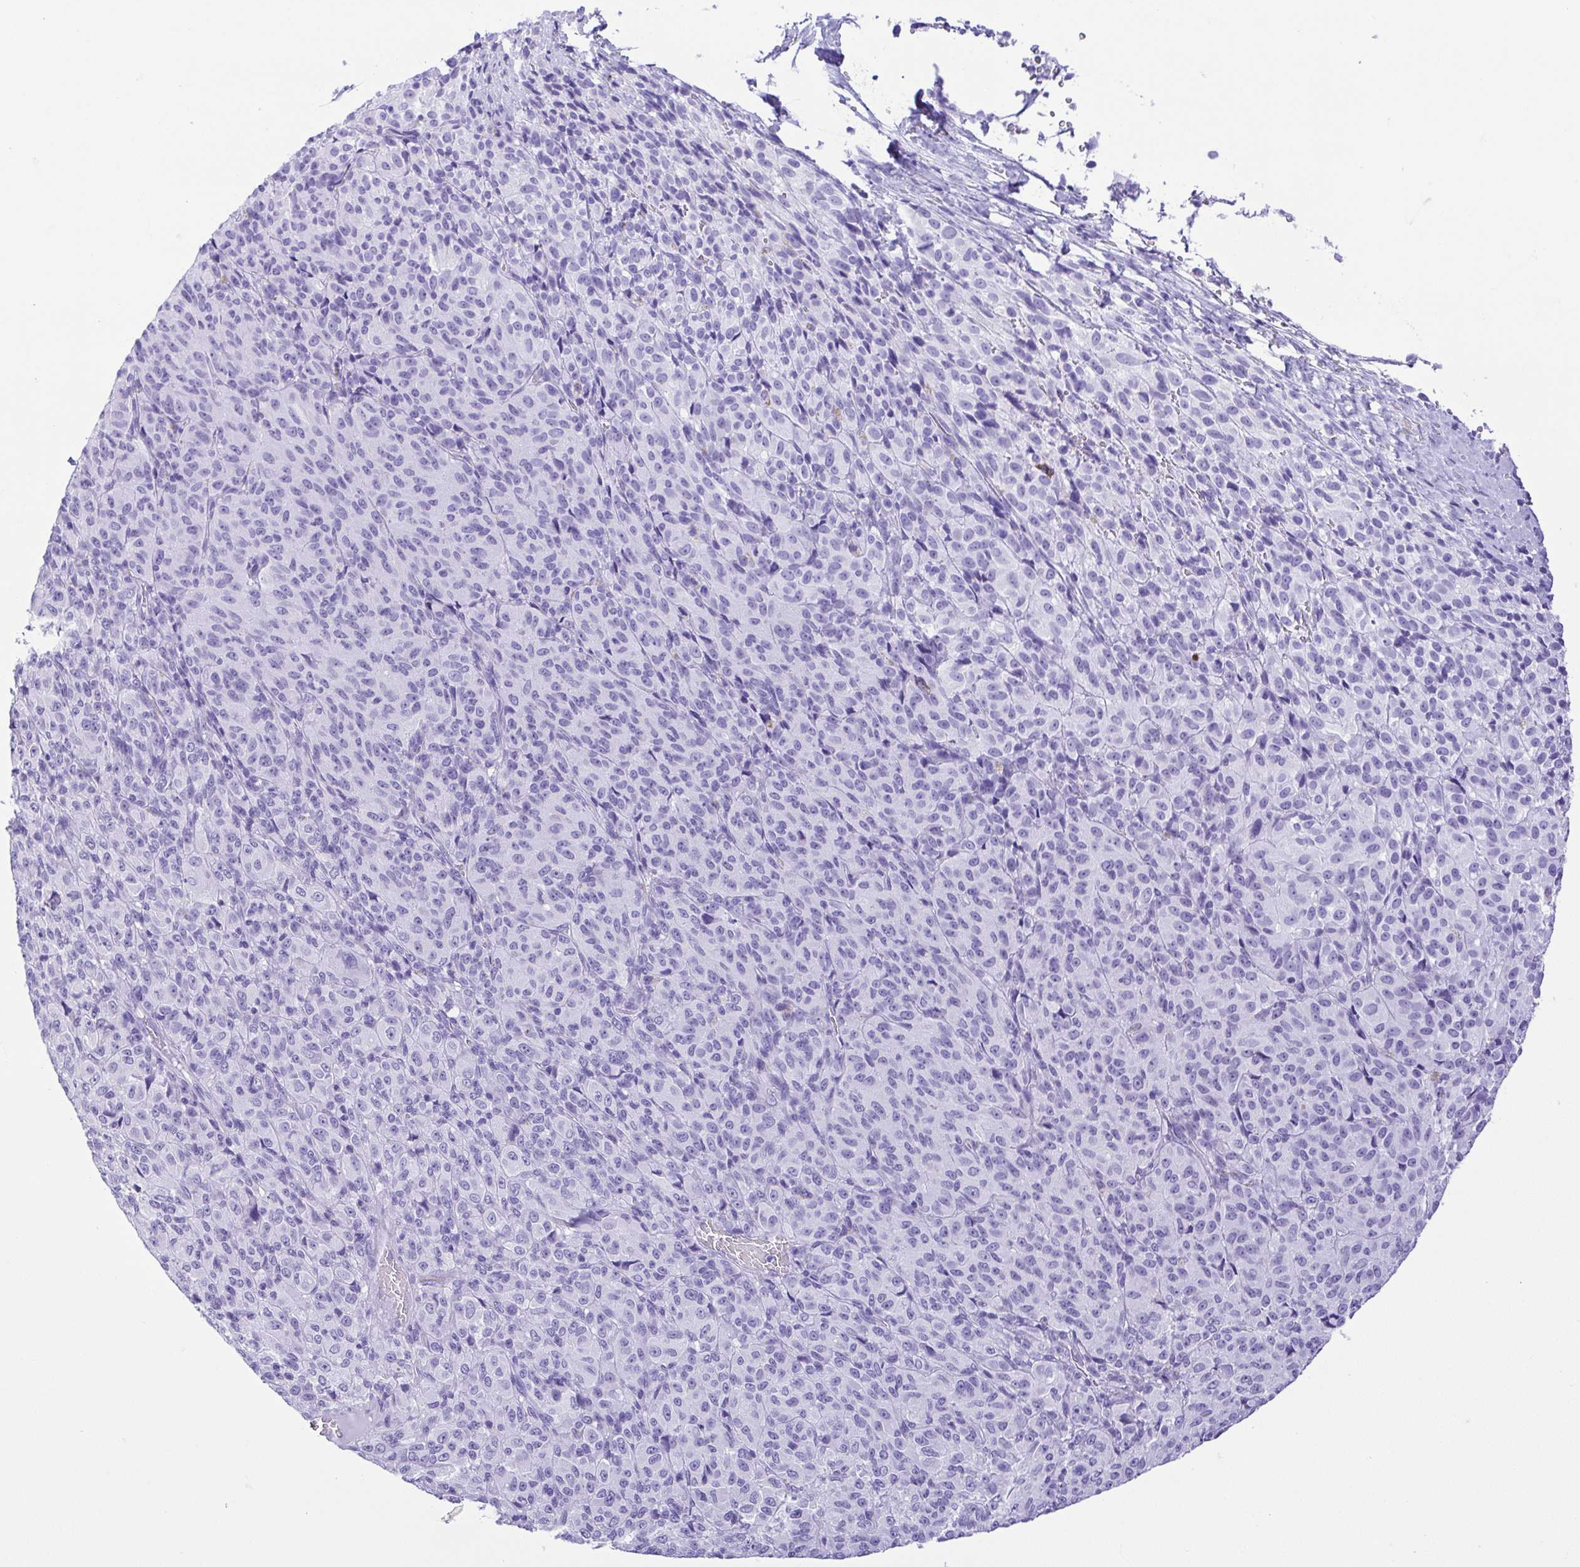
{"staining": {"intensity": "negative", "quantity": "none", "location": "none"}, "tissue": "melanoma", "cell_type": "Tumor cells", "image_type": "cancer", "snomed": [{"axis": "morphology", "description": "Malignant melanoma, Metastatic site"}, {"axis": "topography", "description": "Brain"}], "caption": "Human melanoma stained for a protein using immunohistochemistry (IHC) shows no staining in tumor cells.", "gene": "CDSN", "patient": {"sex": "female", "age": 56}}